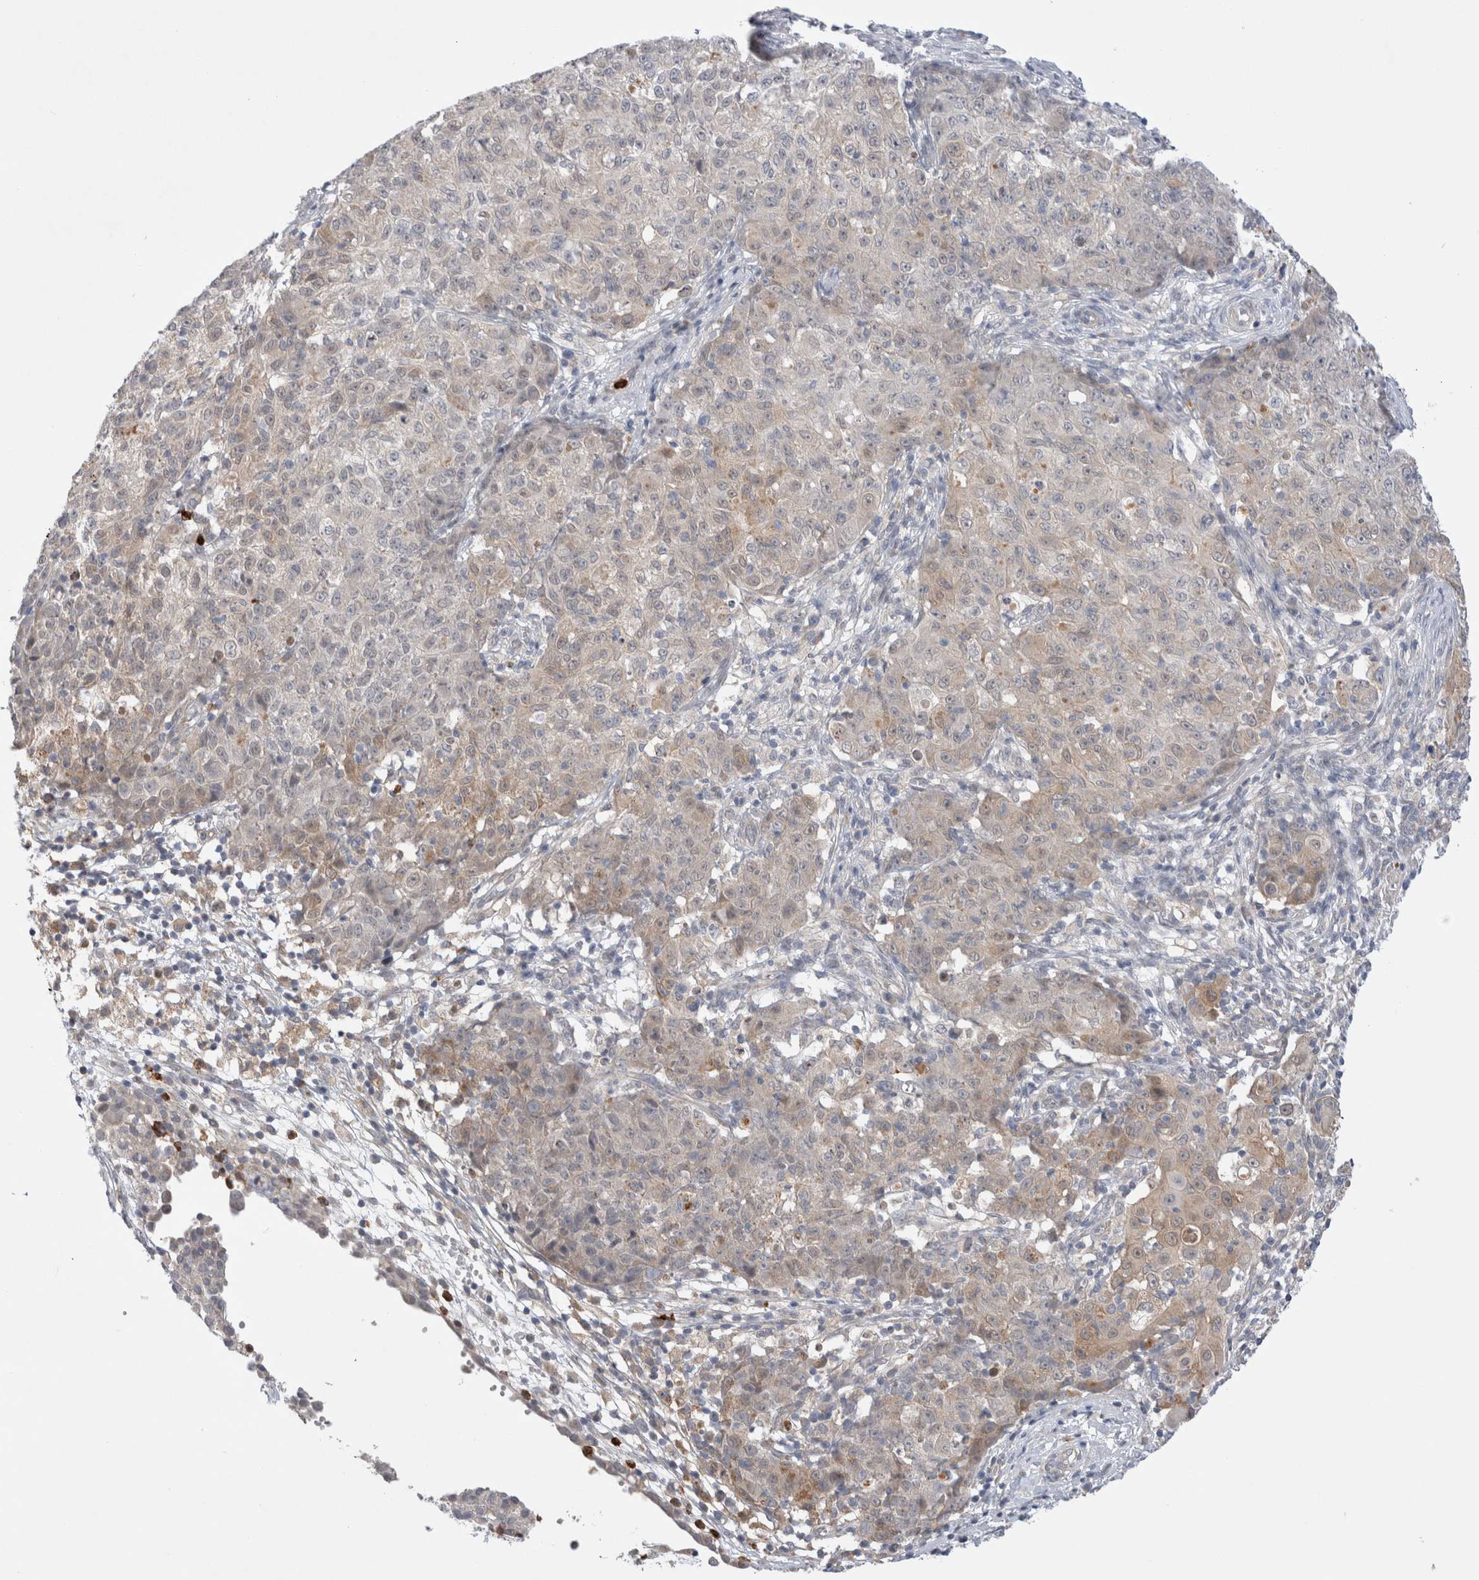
{"staining": {"intensity": "weak", "quantity": "<25%", "location": "cytoplasmic/membranous"}, "tissue": "ovarian cancer", "cell_type": "Tumor cells", "image_type": "cancer", "snomed": [{"axis": "morphology", "description": "Carcinoma, endometroid"}, {"axis": "topography", "description": "Ovary"}], "caption": "Immunohistochemistry of ovarian cancer exhibits no positivity in tumor cells.", "gene": "GSDMB", "patient": {"sex": "female", "age": 42}}